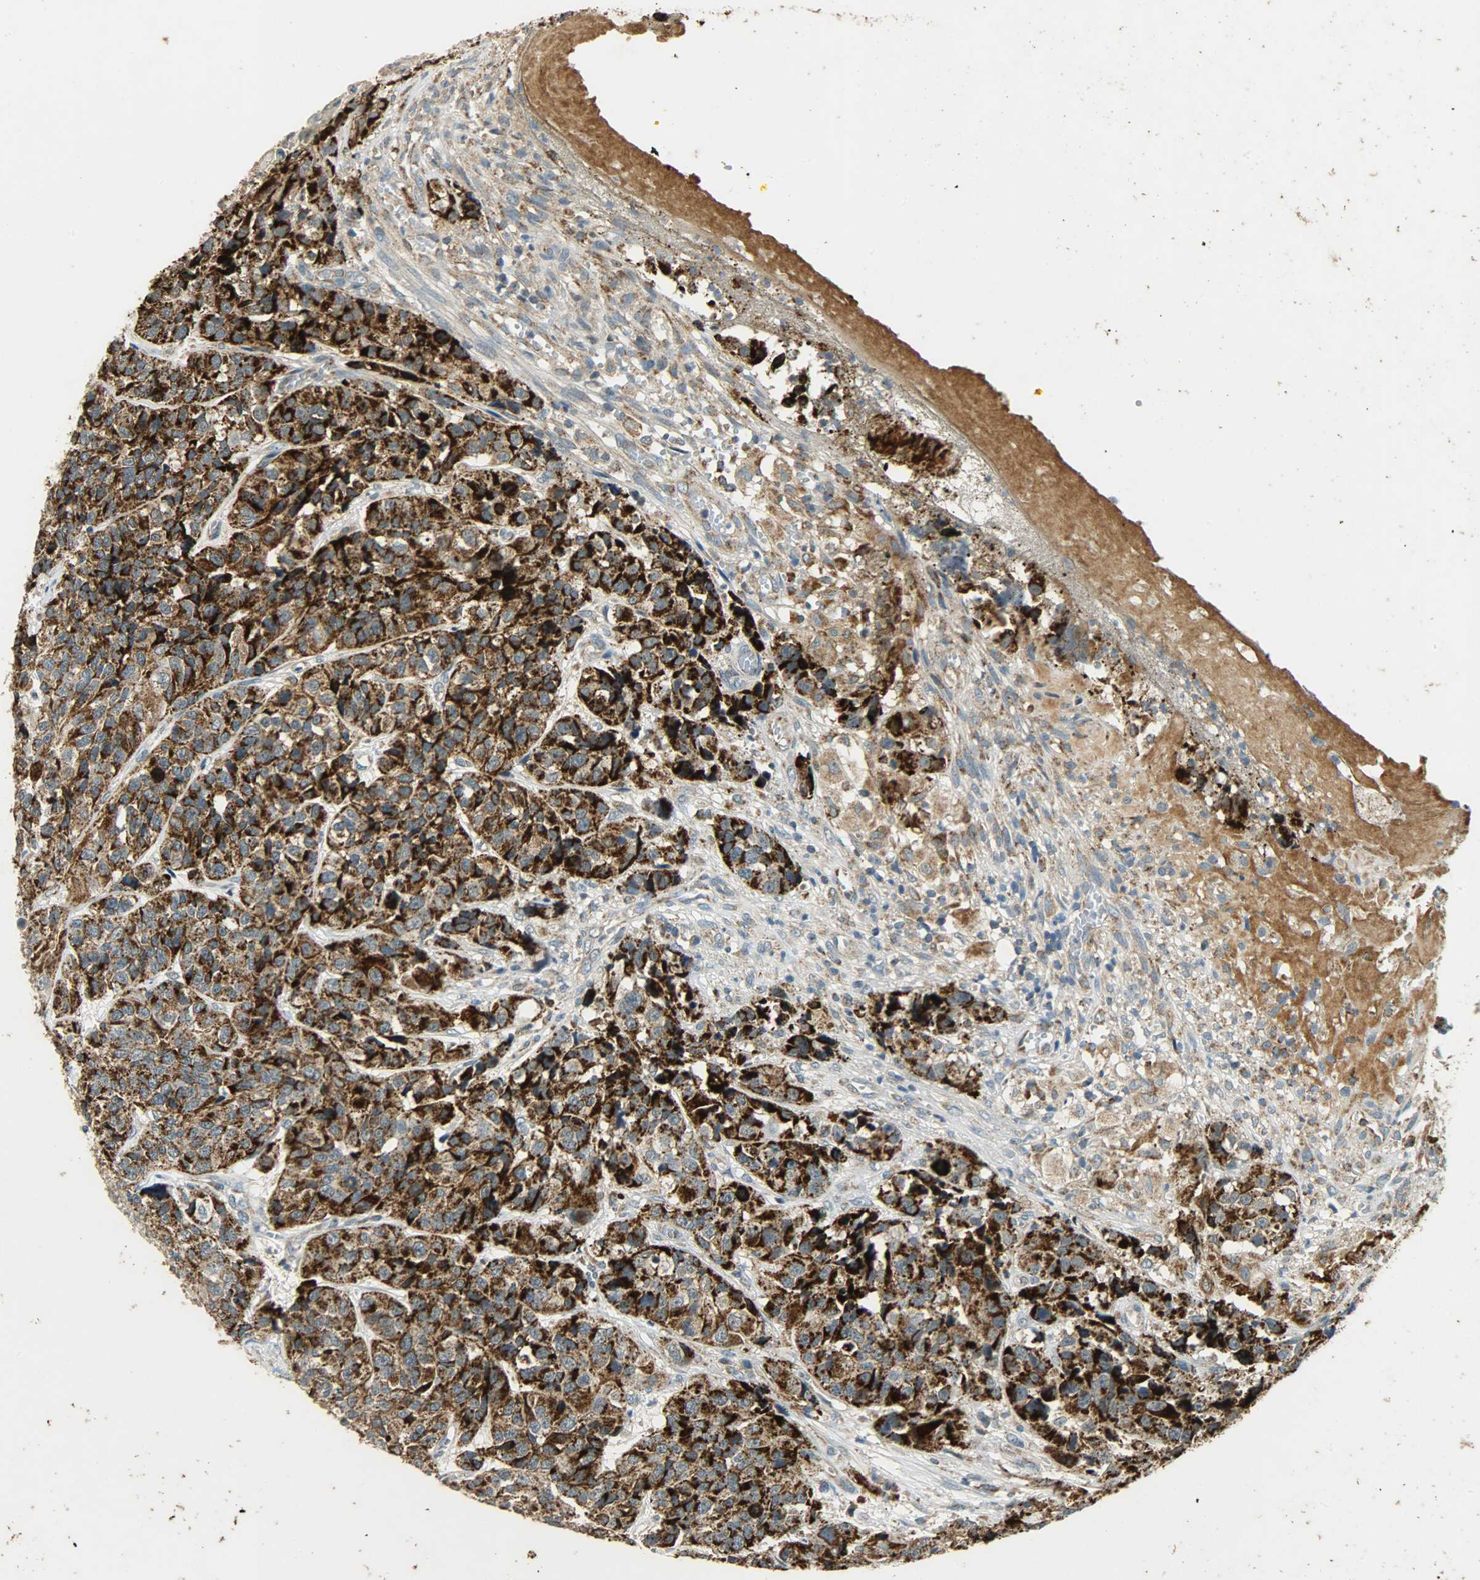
{"staining": {"intensity": "strong", "quantity": ">75%", "location": "cytoplasmic/membranous"}, "tissue": "urothelial cancer", "cell_type": "Tumor cells", "image_type": "cancer", "snomed": [{"axis": "morphology", "description": "Urothelial carcinoma, High grade"}, {"axis": "topography", "description": "Urinary bladder"}], "caption": "Urothelial cancer stained with immunohistochemistry (IHC) reveals strong cytoplasmic/membranous staining in approximately >75% of tumor cells. The staining was performed using DAB (3,3'-diaminobenzidine), with brown indicating positive protein expression. Nuclei are stained blue with hematoxylin.", "gene": "HDHD5", "patient": {"sex": "female", "age": 81}}